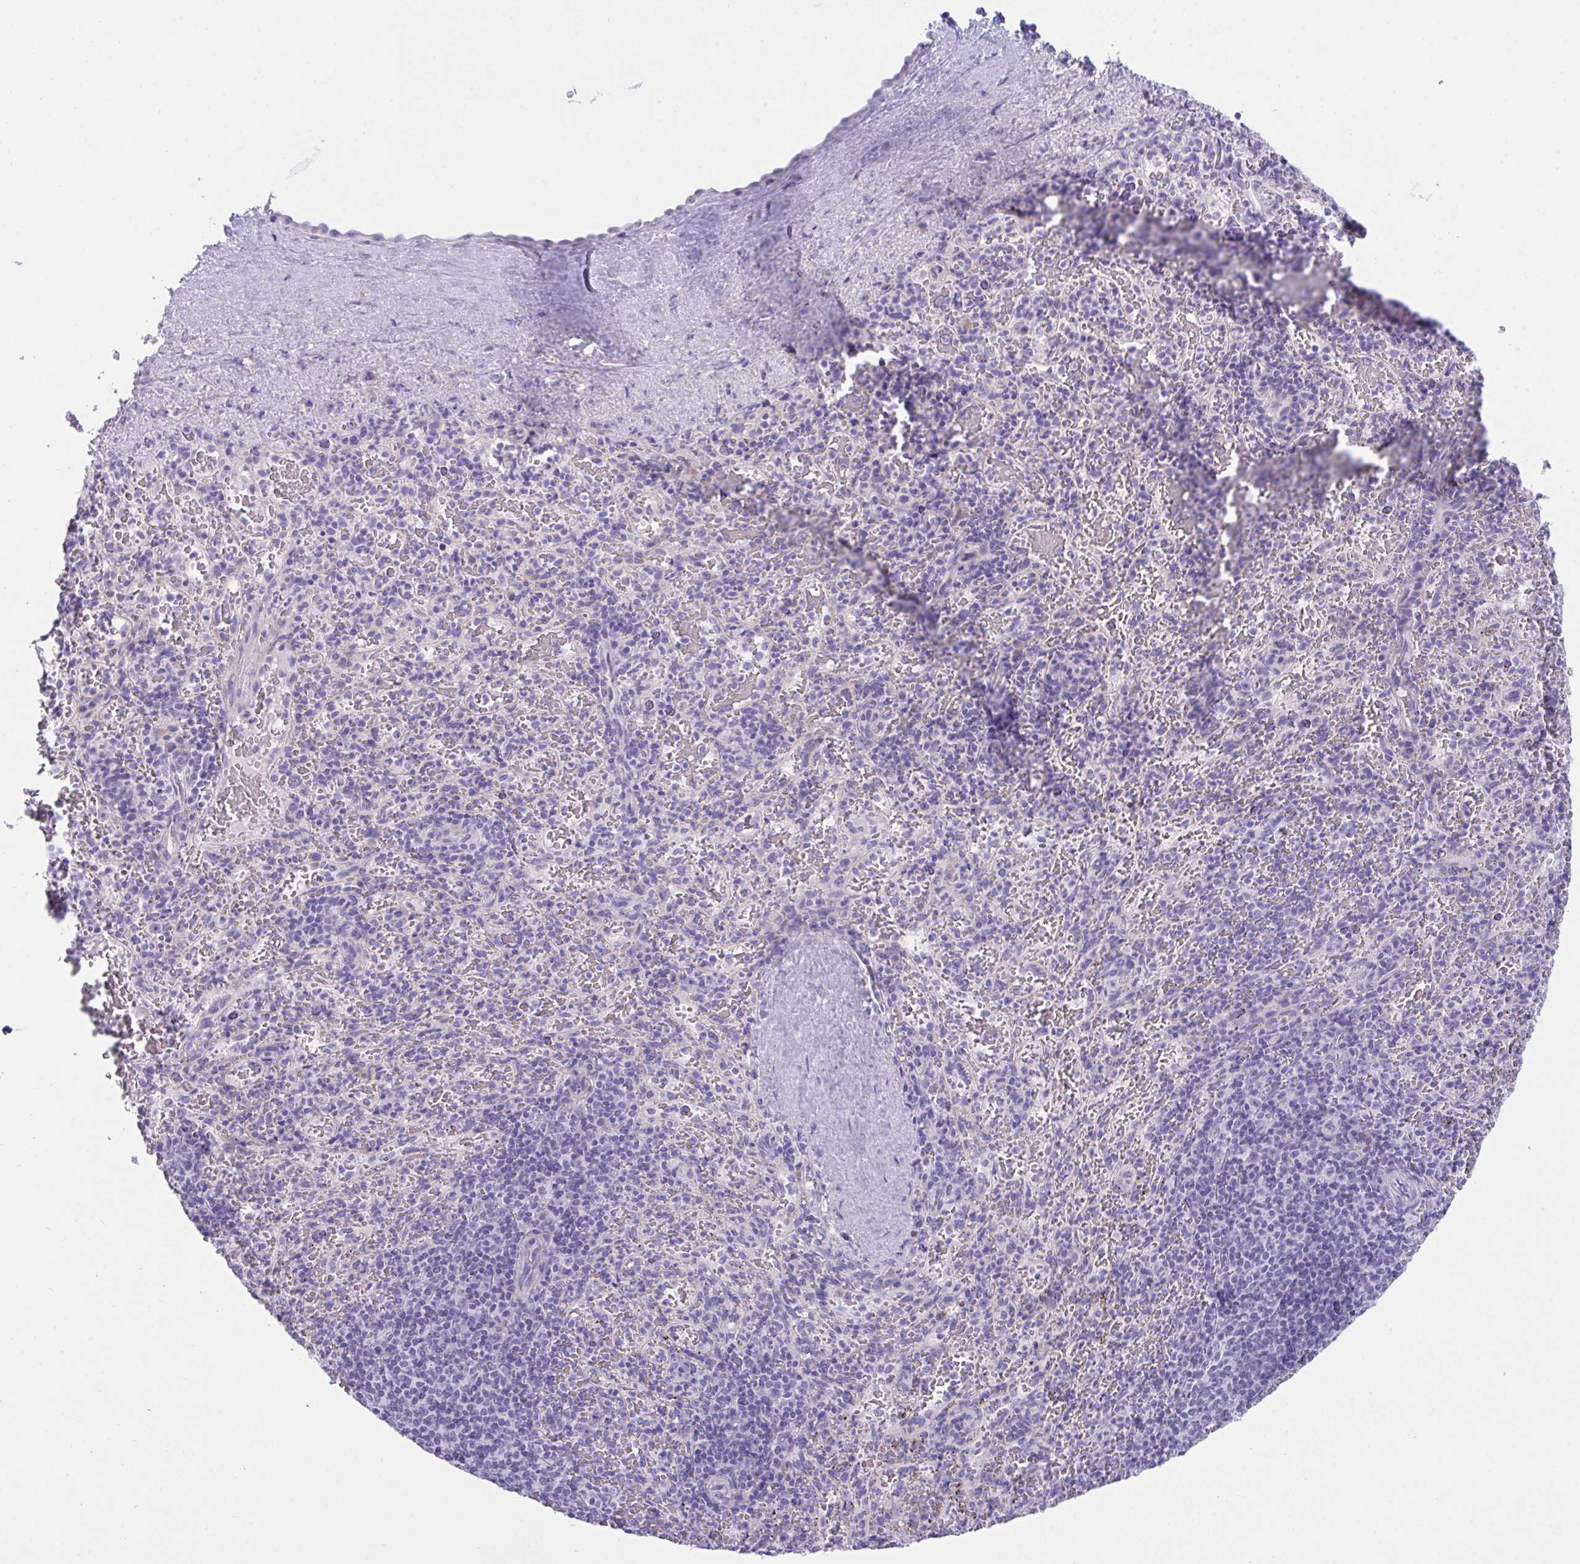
{"staining": {"intensity": "negative", "quantity": "none", "location": "none"}, "tissue": "spleen", "cell_type": "Cells in red pulp", "image_type": "normal", "snomed": [{"axis": "morphology", "description": "Normal tissue, NOS"}, {"axis": "topography", "description": "Spleen"}], "caption": "A high-resolution image shows immunohistochemistry (IHC) staining of benign spleen, which exhibits no significant expression in cells in red pulp. (DAB (3,3'-diaminobenzidine) immunohistochemistry (IHC) with hematoxylin counter stain).", "gene": "TMEM106B", "patient": {"sex": "male", "age": 57}}